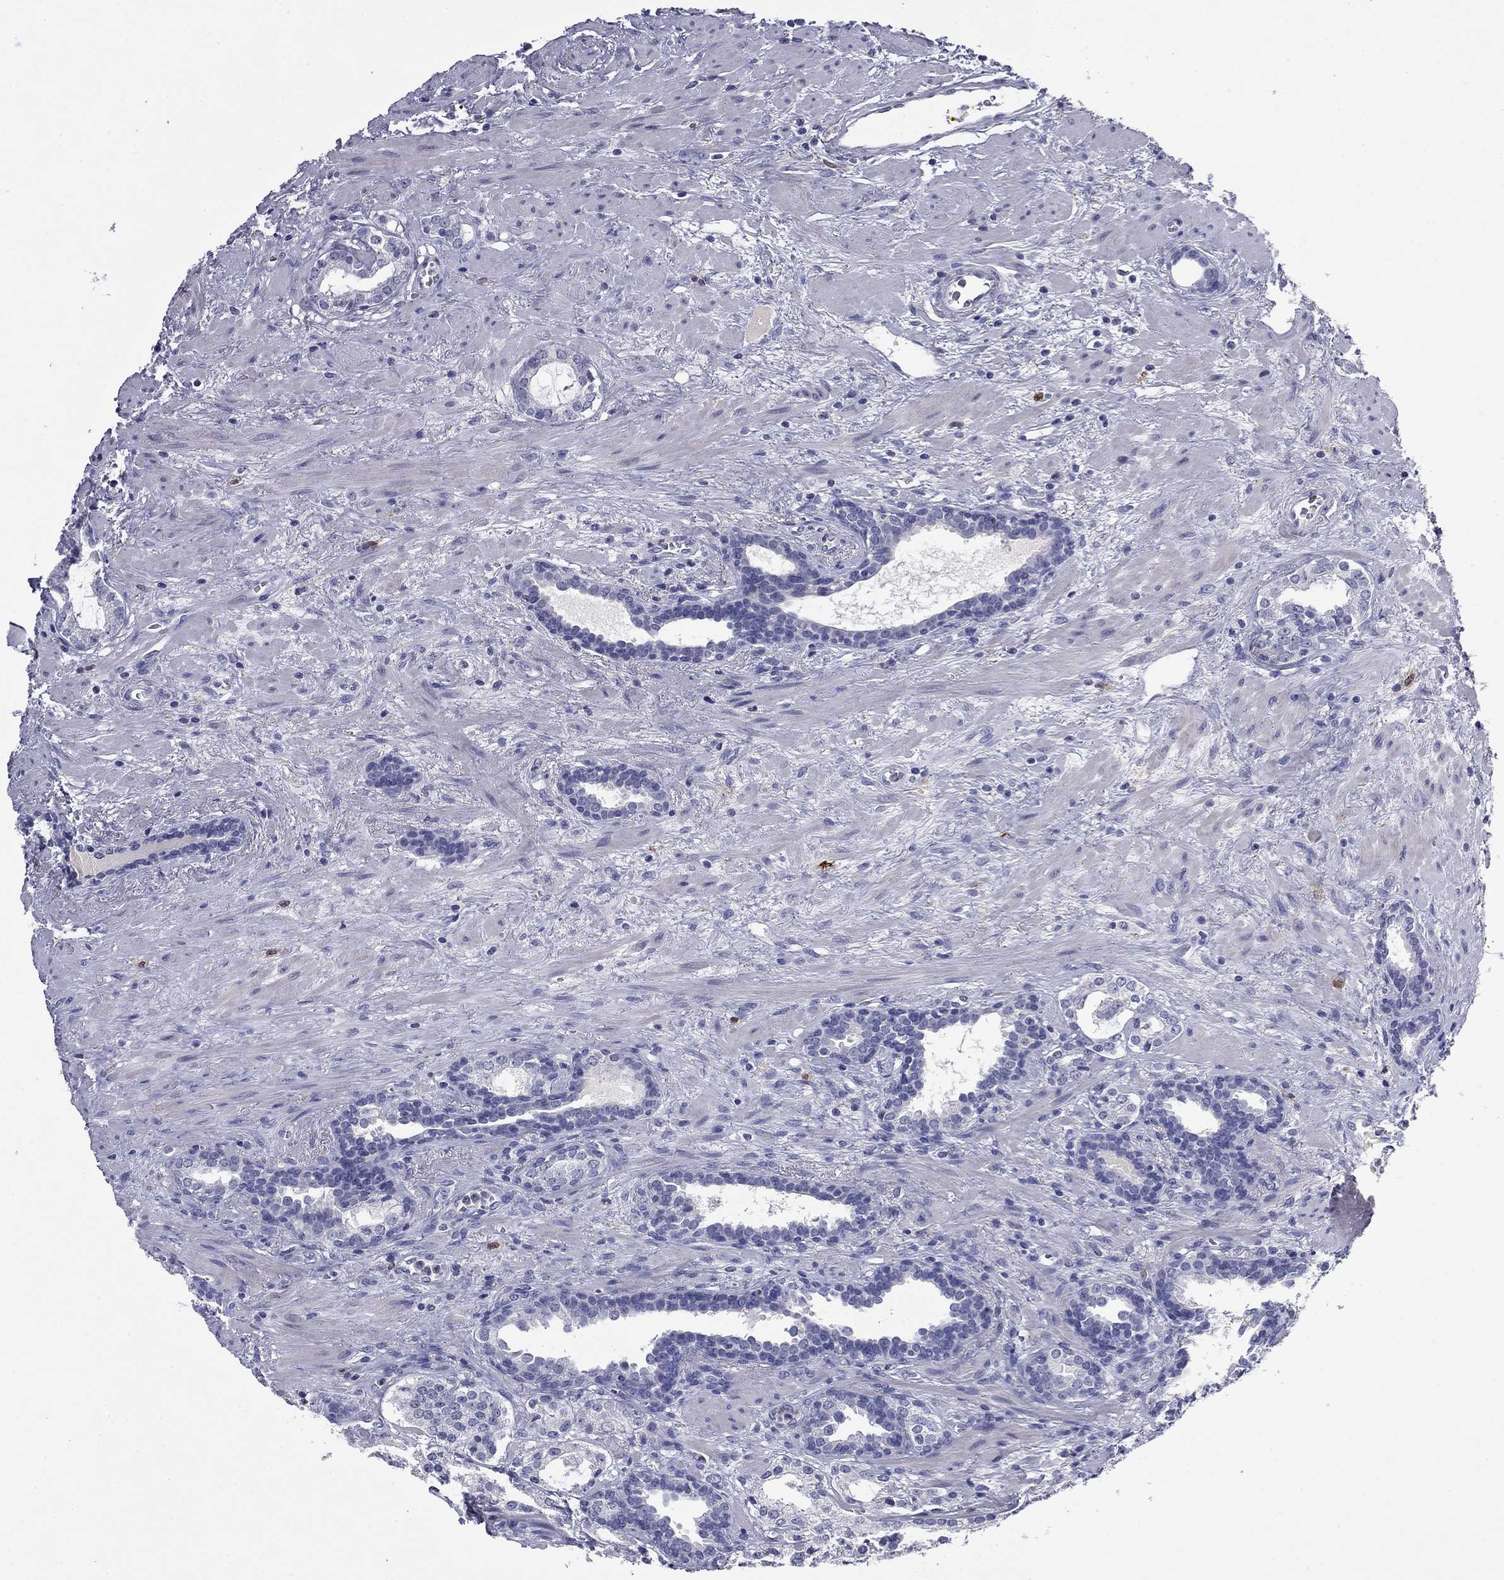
{"staining": {"intensity": "negative", "quantity": "none", "location": "none"}, "tissue": "prostate cancer", "cell_type": "Tumor cells", "image_type": "cancer", "snomed": [{"axis": "morphology", "description": "Adenocarcinoma, NOS"}, {"axis": "topography", "description": "Prostate"}], "caption": "An immunohistochemistry micrograph of prostate cancer is shown. There is no staining in tumor cells of prostate cancer.", "gene": "CFAP119", "patient": {"sex": "male", "age": 66}}